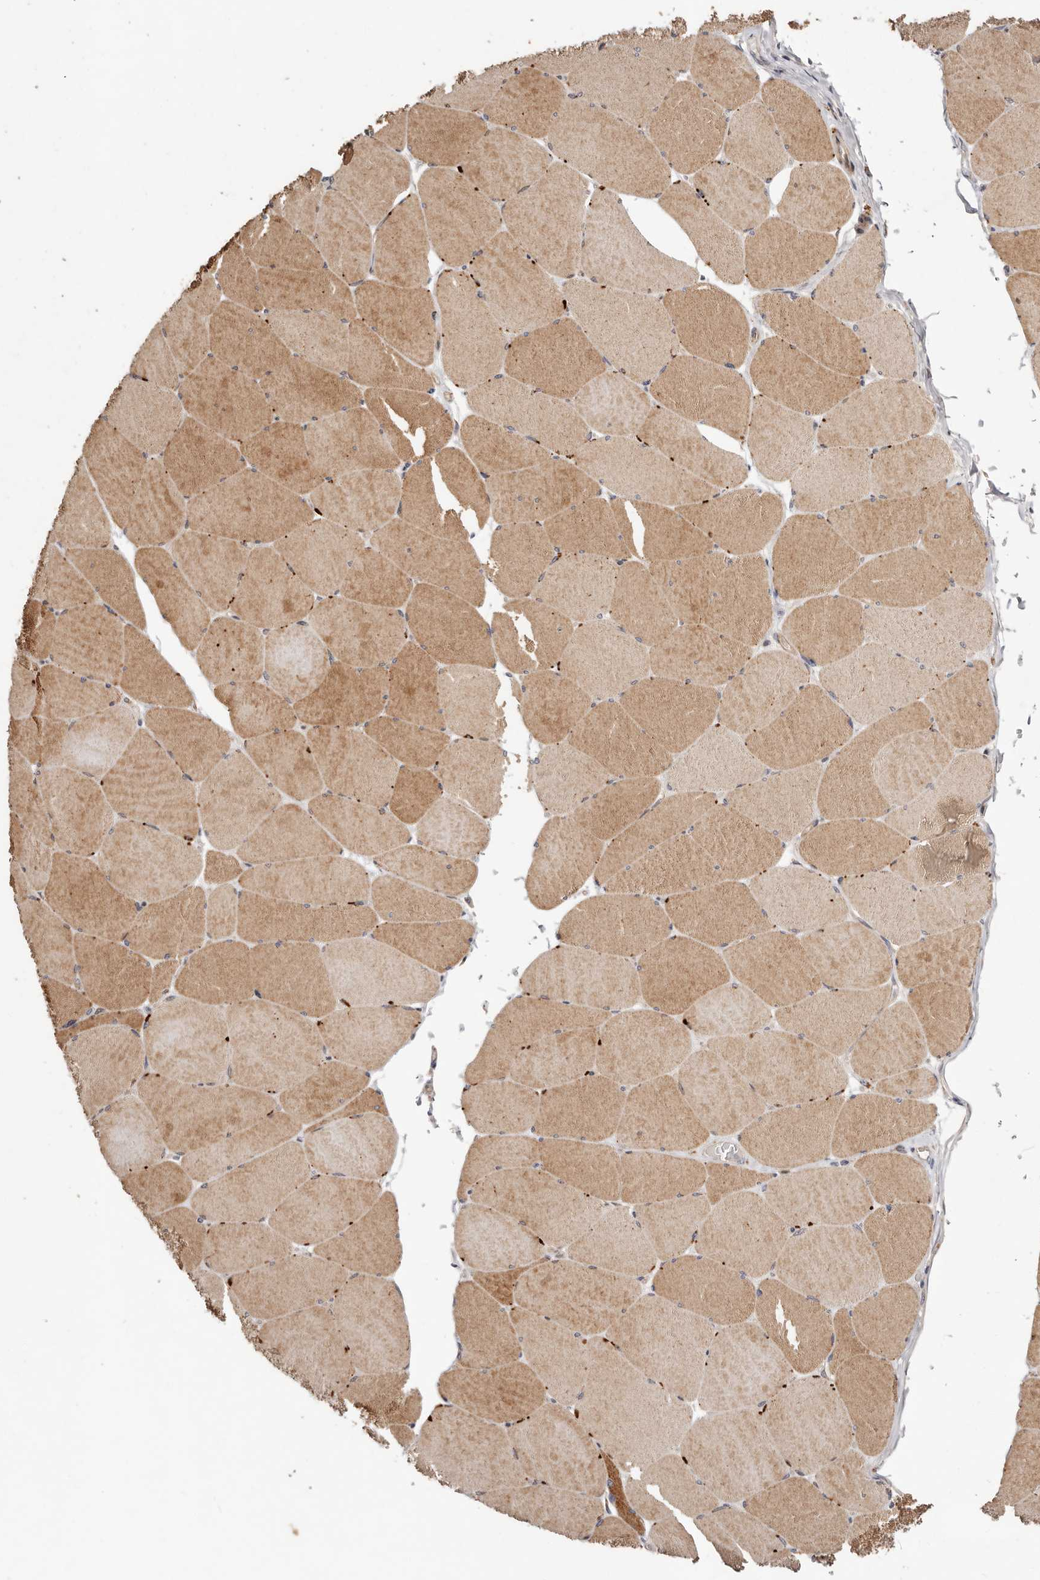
{"staining": {"intensity": "moderate", "quantity": ">75%", "location": "cytoplasmic/membranous"}, "tissue": "skeletal muscle", "cell_type": "Myocytes", "image_type": "normal", "snomed": [{"axis": "morphology", "description": "Normal tissue, NOS"}, {"axis": "topography", "description": "Skeletal muscle"}, {"axis": "topography", "description": "Head-Neck"}], "caption": "Skeletal muscle stained with immunohistochemistry demonstrates moderate cytoplasmic/membranous expression in approximately >75% of myocytes. Ihc stains the protein in brown and the nuclei are stained blue.", "gene": "USP33", "patient": {"sex": "male", "age": 66}}